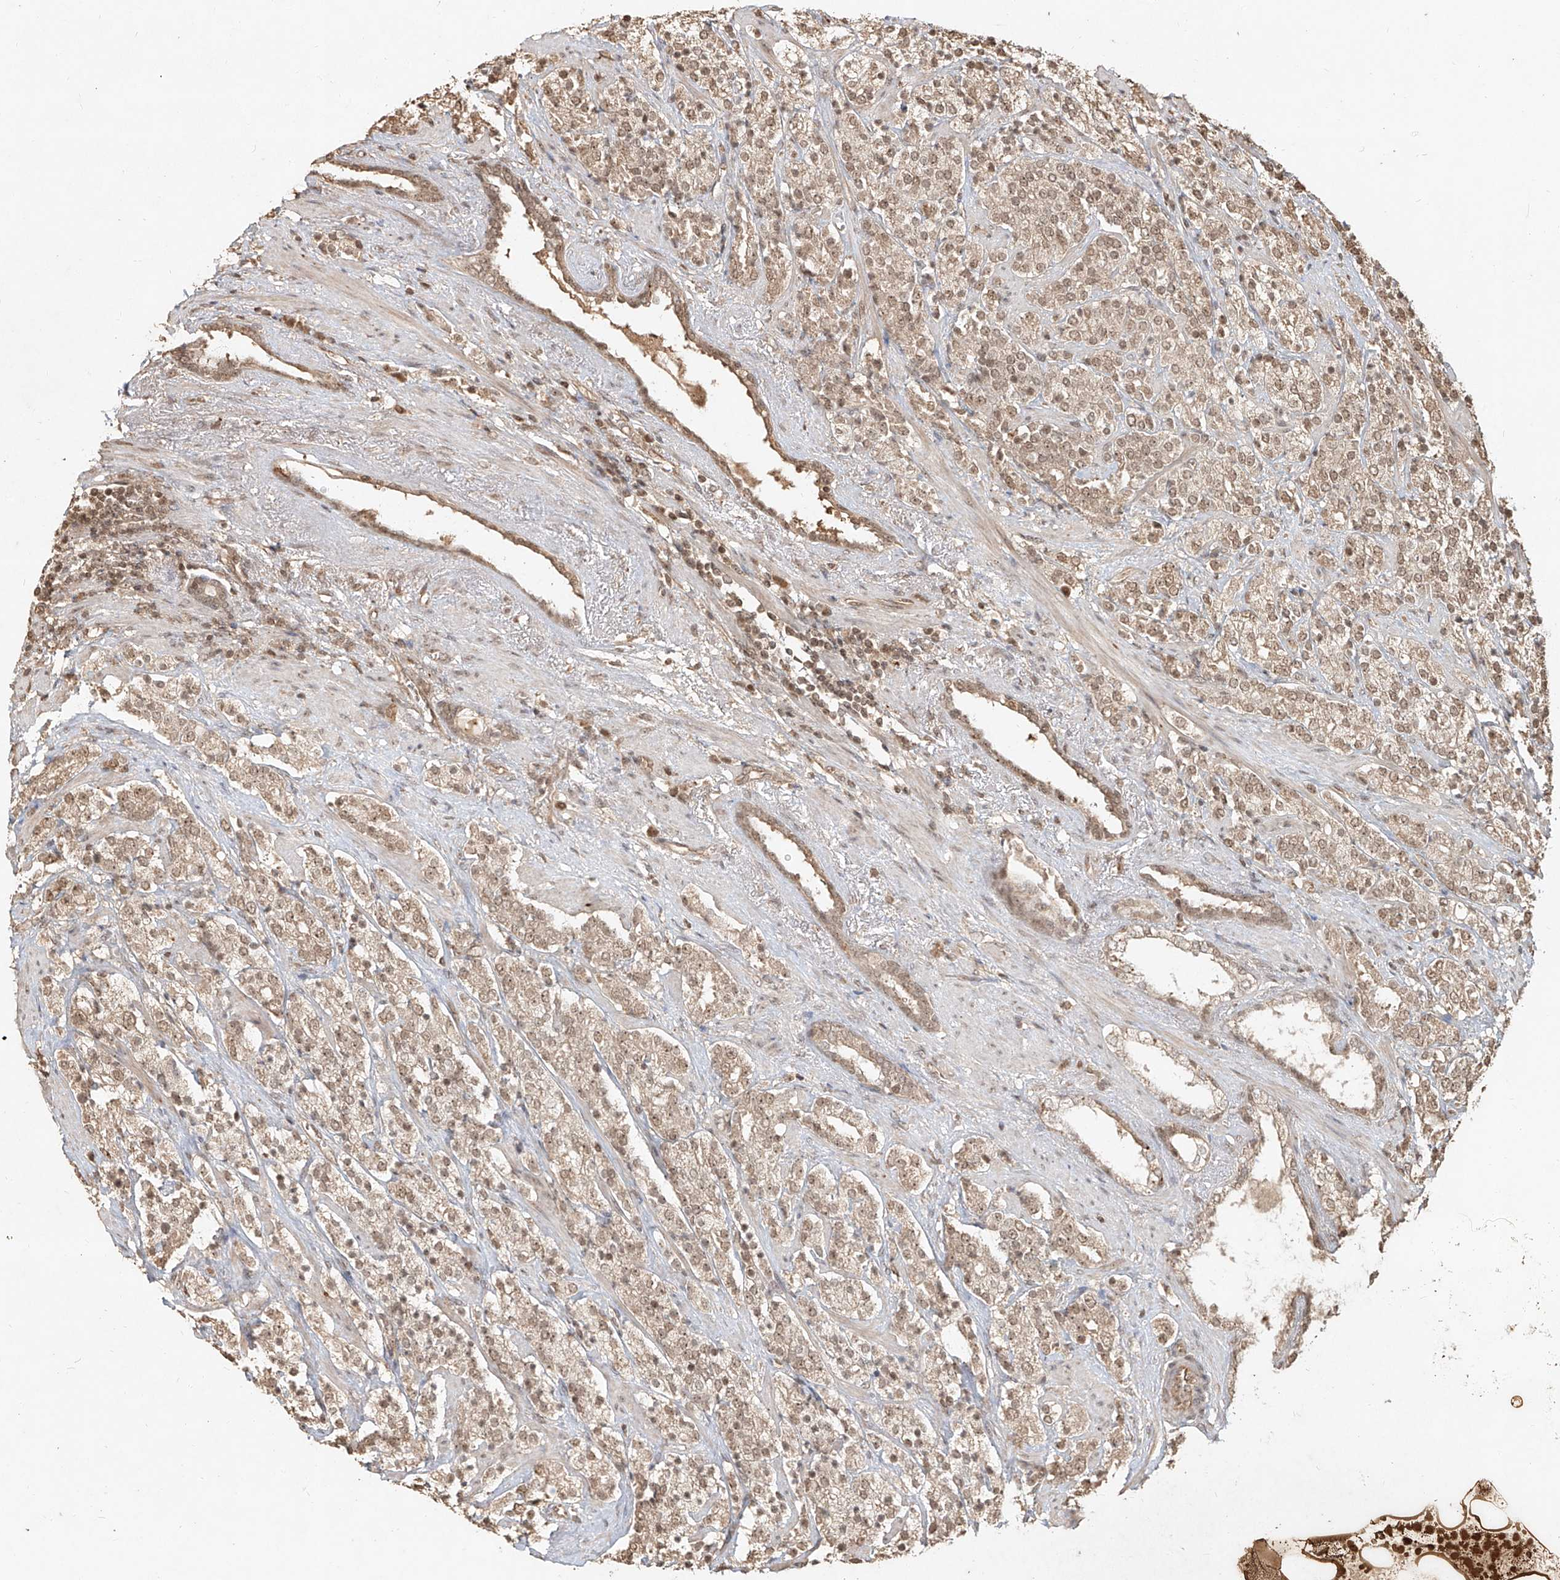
{"staining": {"intensity": "weak", "quantity": ">75%", "location": "nuclear"}, "tissue": "prostate cancer", "cell_type": "Tumor cells", "image_type": "cancer", "snomed": [{"axis": "morphology", "description": "Adenocarcinoma, High grade"}, {"axis": "topography", "description": "Prostate"}], "caption": "Human adenocarcinoma (high-grade) (prostate) stained with a brown dye displays weak nuclear positive positivity in approximately >75% of tumor cells.", "gene": "UBE2K", "patient": {"sex": "male", "age": 71}}